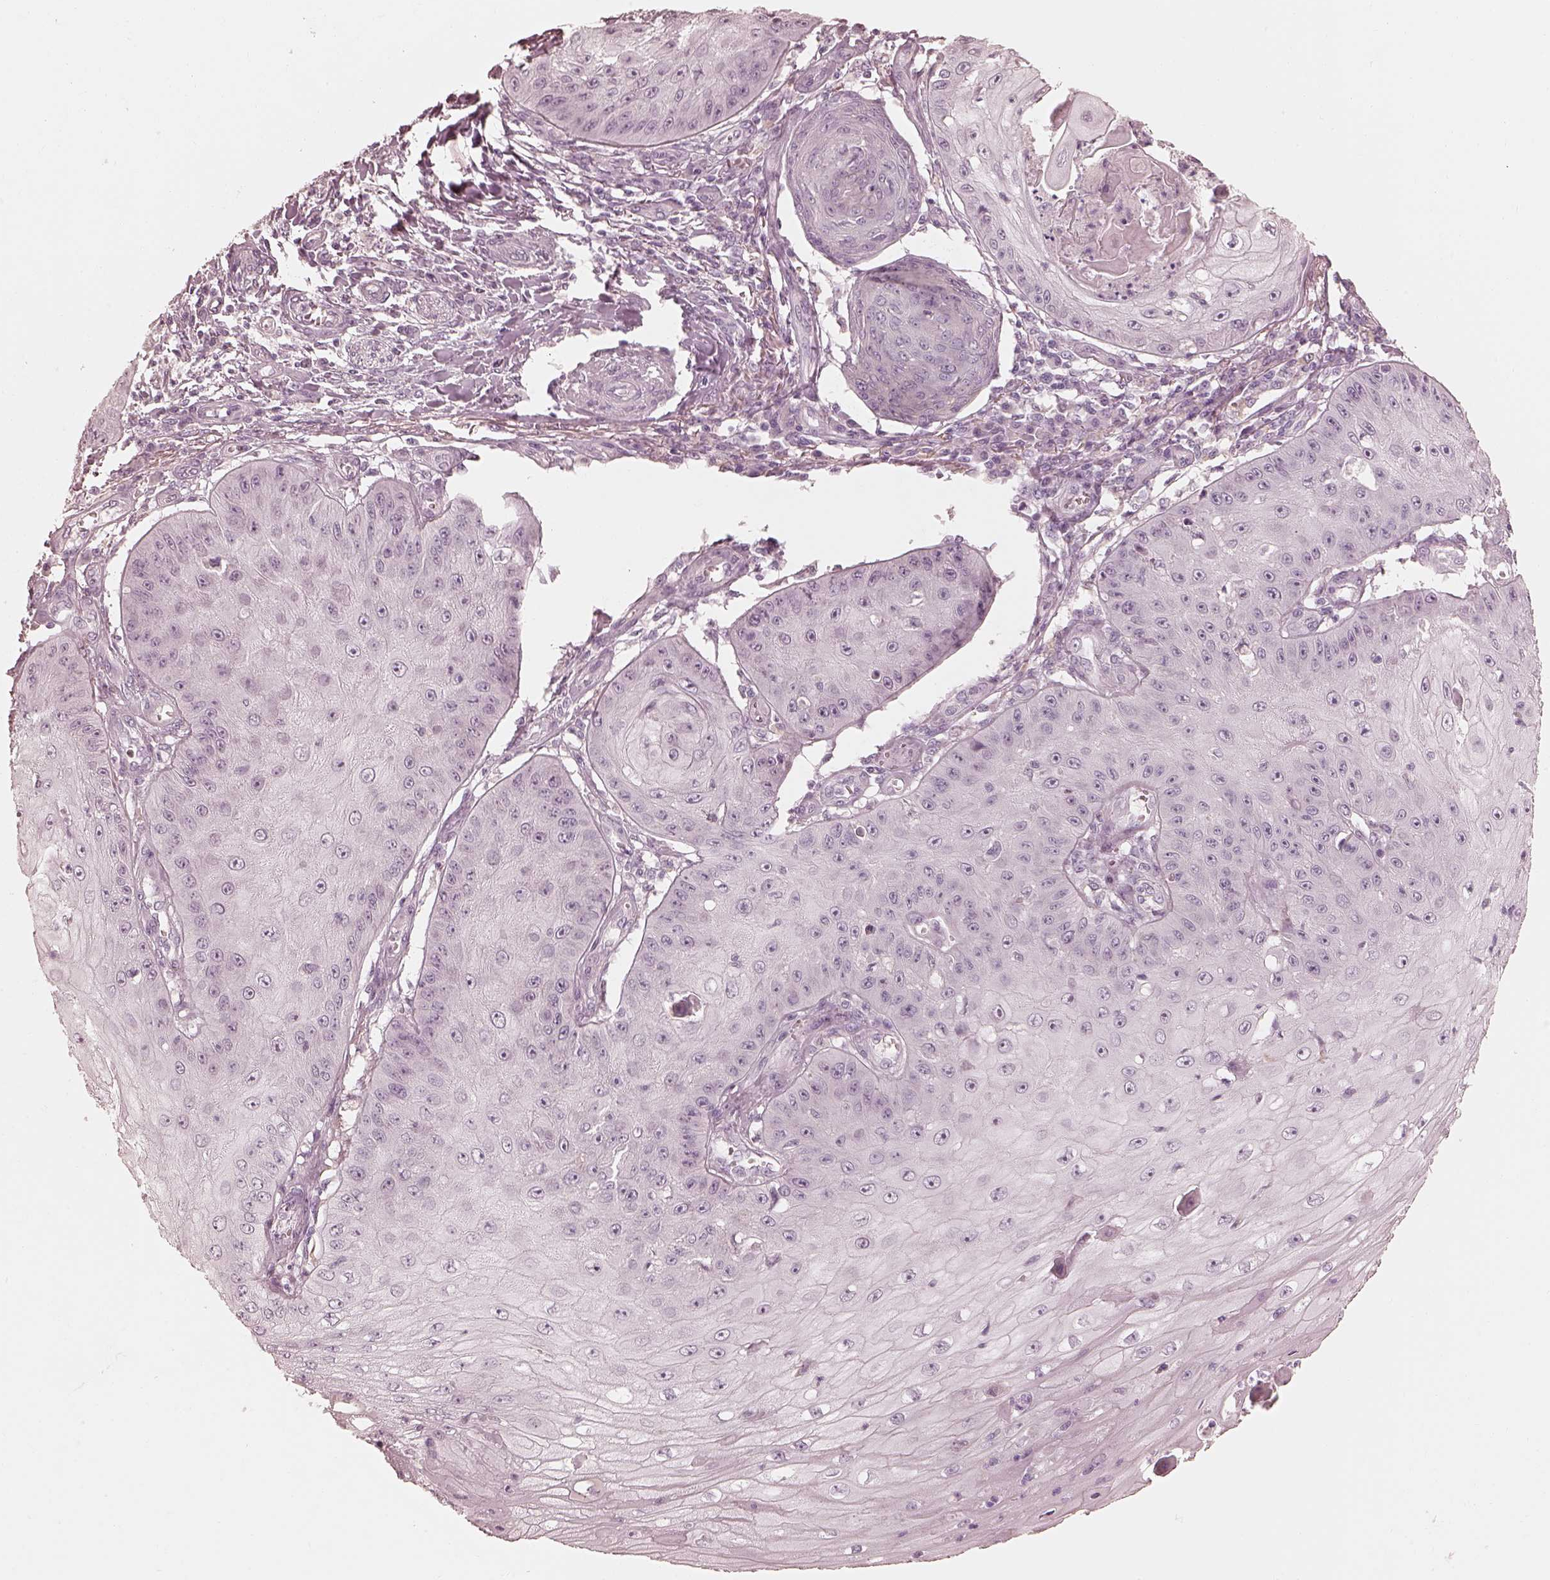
{"staining": {"intensity": "negative", "quantity": "none", "location": "none"}, "tissue": "skin cancer", "cell_type": "Tumor cells", "image_type": "cancer", "snomed": [{"axis": "morphology", "description": "Squamous cell carcinoma, NOS"}, {"axis": "topography", "description": "Skin"}], "caption": "A histopathology image of squamous cell carcinoma (skin) stained for a protein reveals no brown staining in tumor cells.", "gene": "CALR3", "patient": {"sex": "male", "age": 70}}